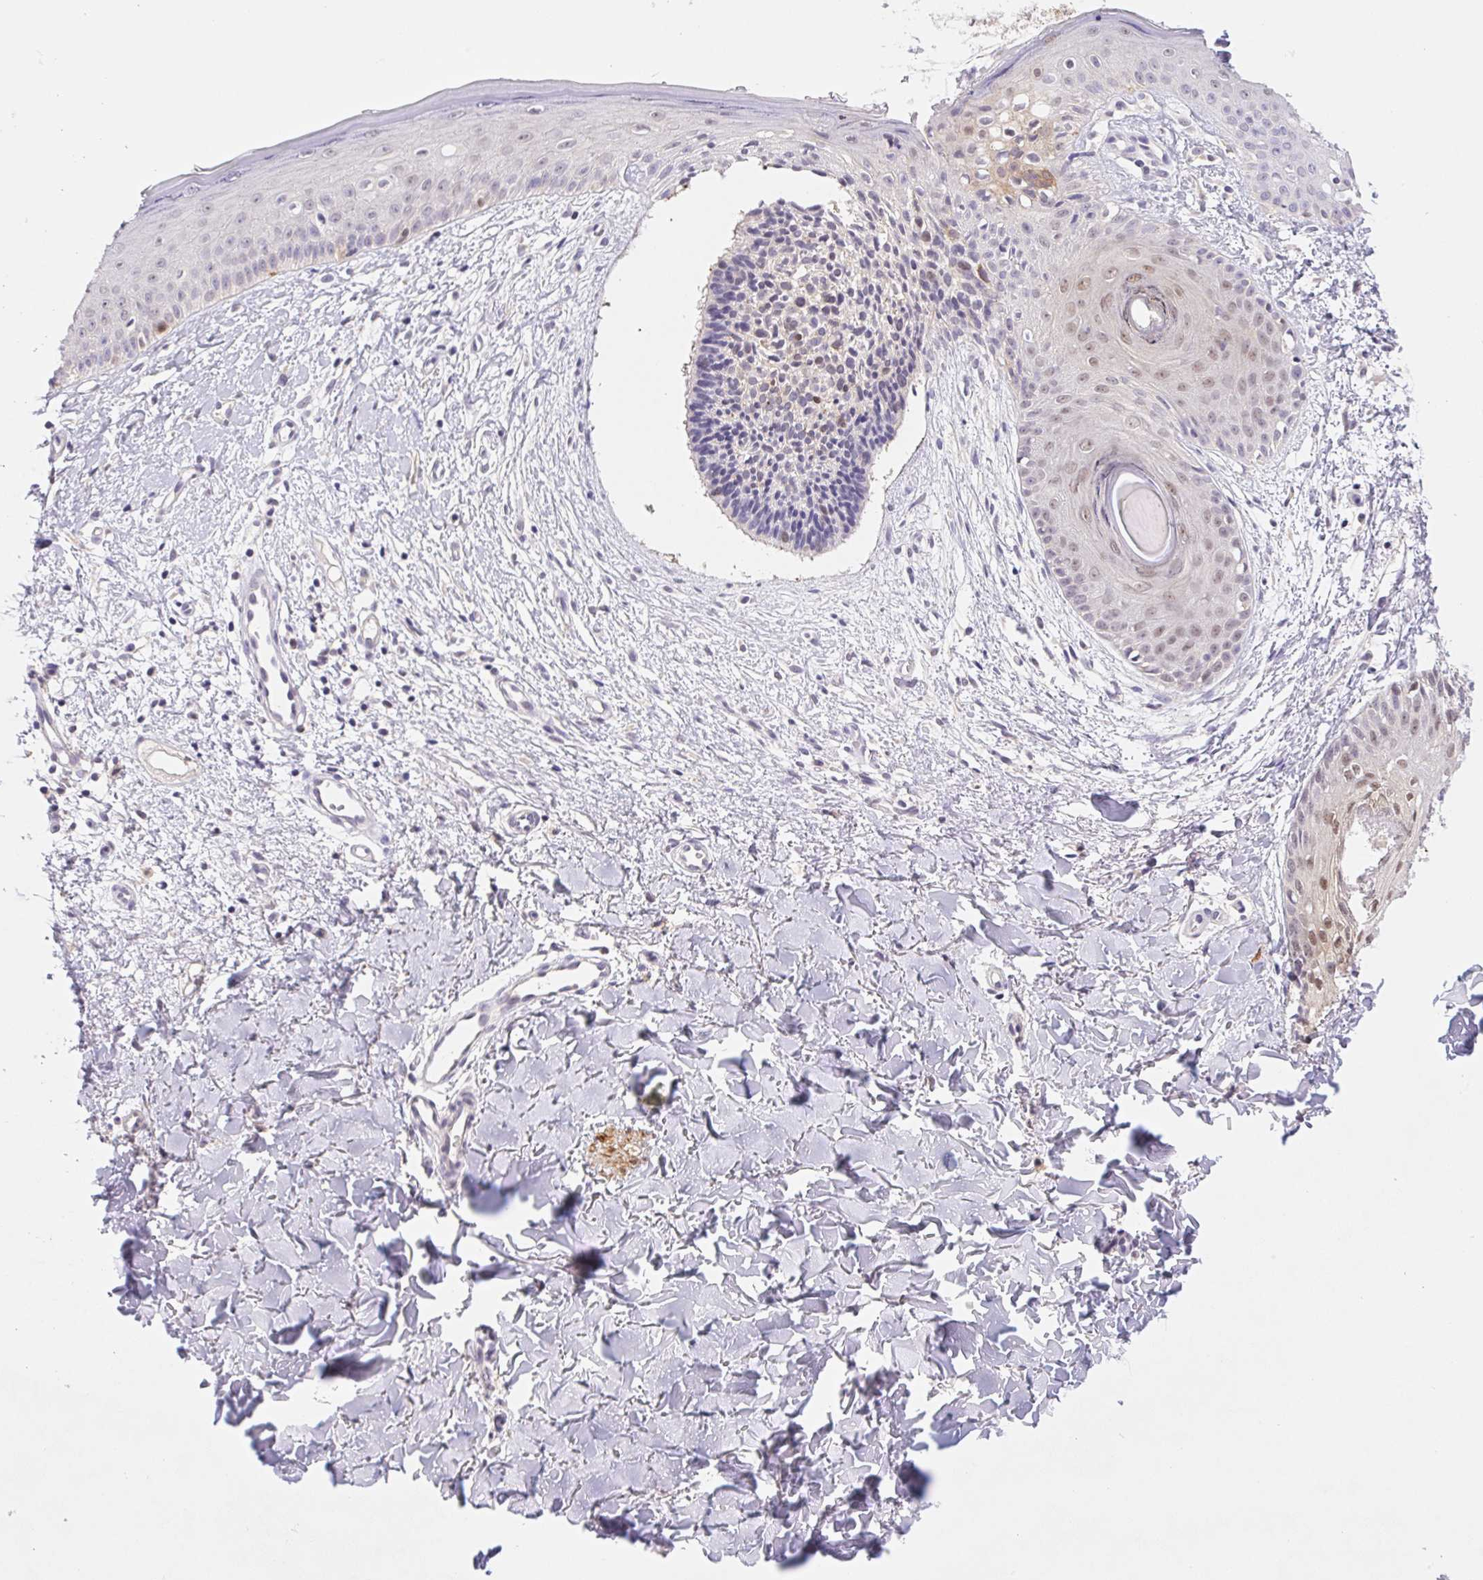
{"staining": {"intensity": "negative", "quantity": "none", "location": "none"}, "tissue": "skin cancer", "cell_type": "Tumor cells", "image_type": "cancer", "snomed": [{"axis": "morphology", "description": "Basal cell carcinoma"}, {"axis": "topography", "description": "Skin"}], "caption": "Skin cancer was stained to show a protein in brown. There is no significant positivity in tumor cells.", "gene": "L3MBTL4", "patient": {"sex": "male", "age": 51}}